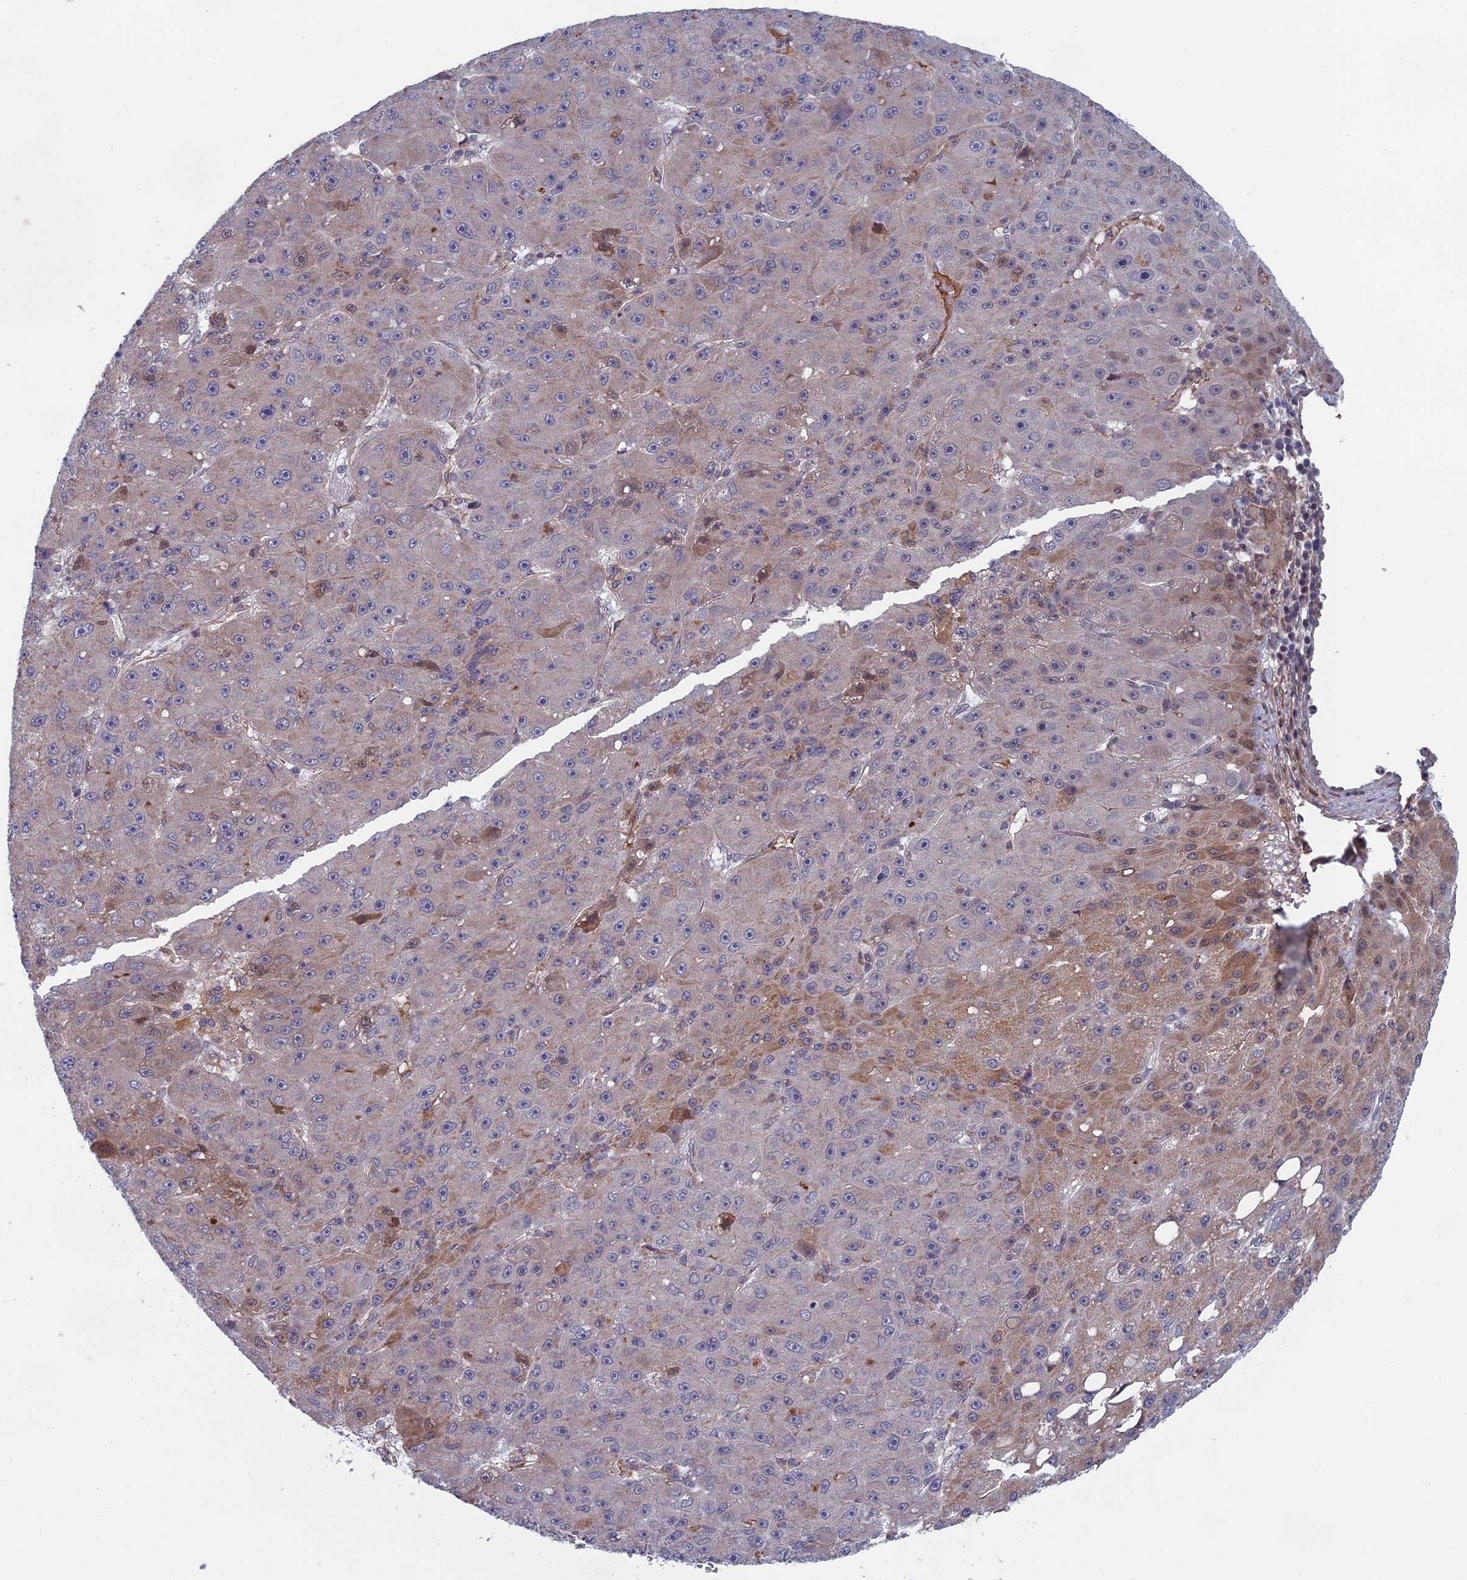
{"staining": {"intensity": "weak", "quantity": "<25%", "location": "cytoplasmic/membranous"}, "tissue": "liver cancer", "cell_type": "Tumor cells", "image_type": "cancer", "snomed": [{"axis": "morphology", "description": "Carcinoma, Hepatocellular, NOS"}, {"axis": "topography", "description": "Liver"}], "caption": "The IHC histopathology image has no significant staining in tumor cells of hepatocellular carcinoma (liver) tissue.", "gene": "FADS1", "patient": {"sex": "male", "age": 67}}